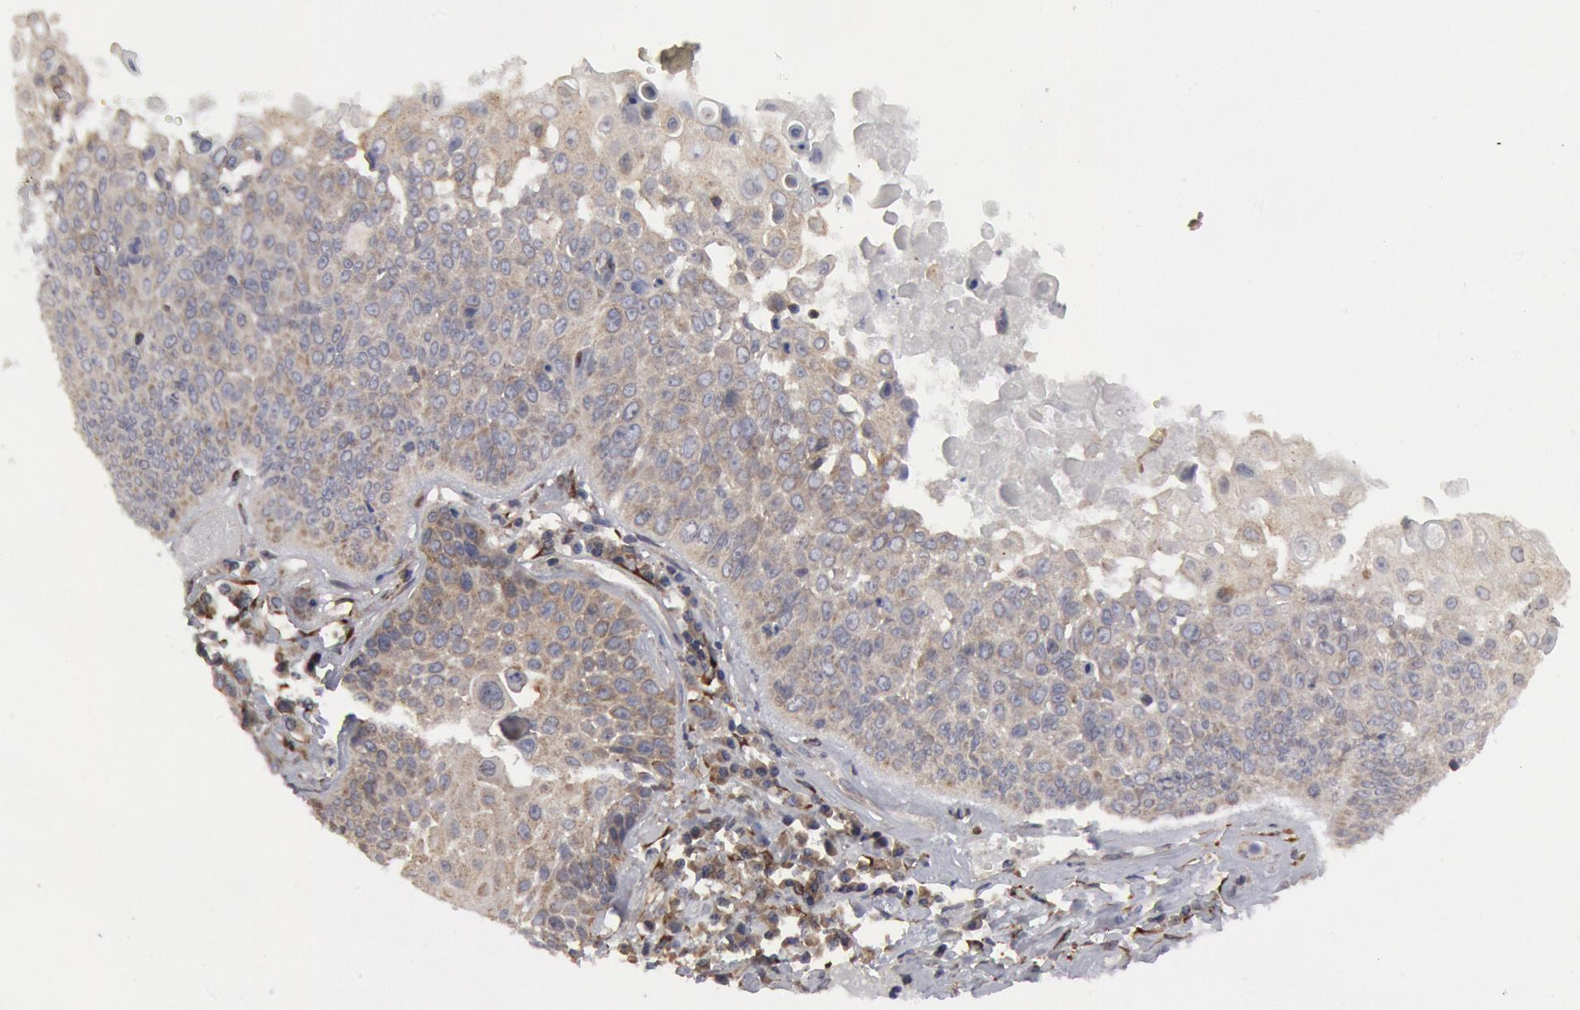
{"staining": {"intensity": "weak", "quantity": ">75%", "location": "cytoplasmic/membranous"}, "tissue": "lung cancer", "cell_type": "Tumor cells", "image_type": "cancer", "snomed": [{"axis": "morphology", "description": "Adenocarcinoma, NOS"}, {"axis": "topography", "description": "Lung"}], "caption": "There is low levels of weak cytoplasmic/membranous staining in tumor cells of lung cancer (adenocarcinoma), as demonstrated by immunohistochemical staining (brown color).", "gene": "OSBPL8", "patient": {"sex": "male", "age": 60}}